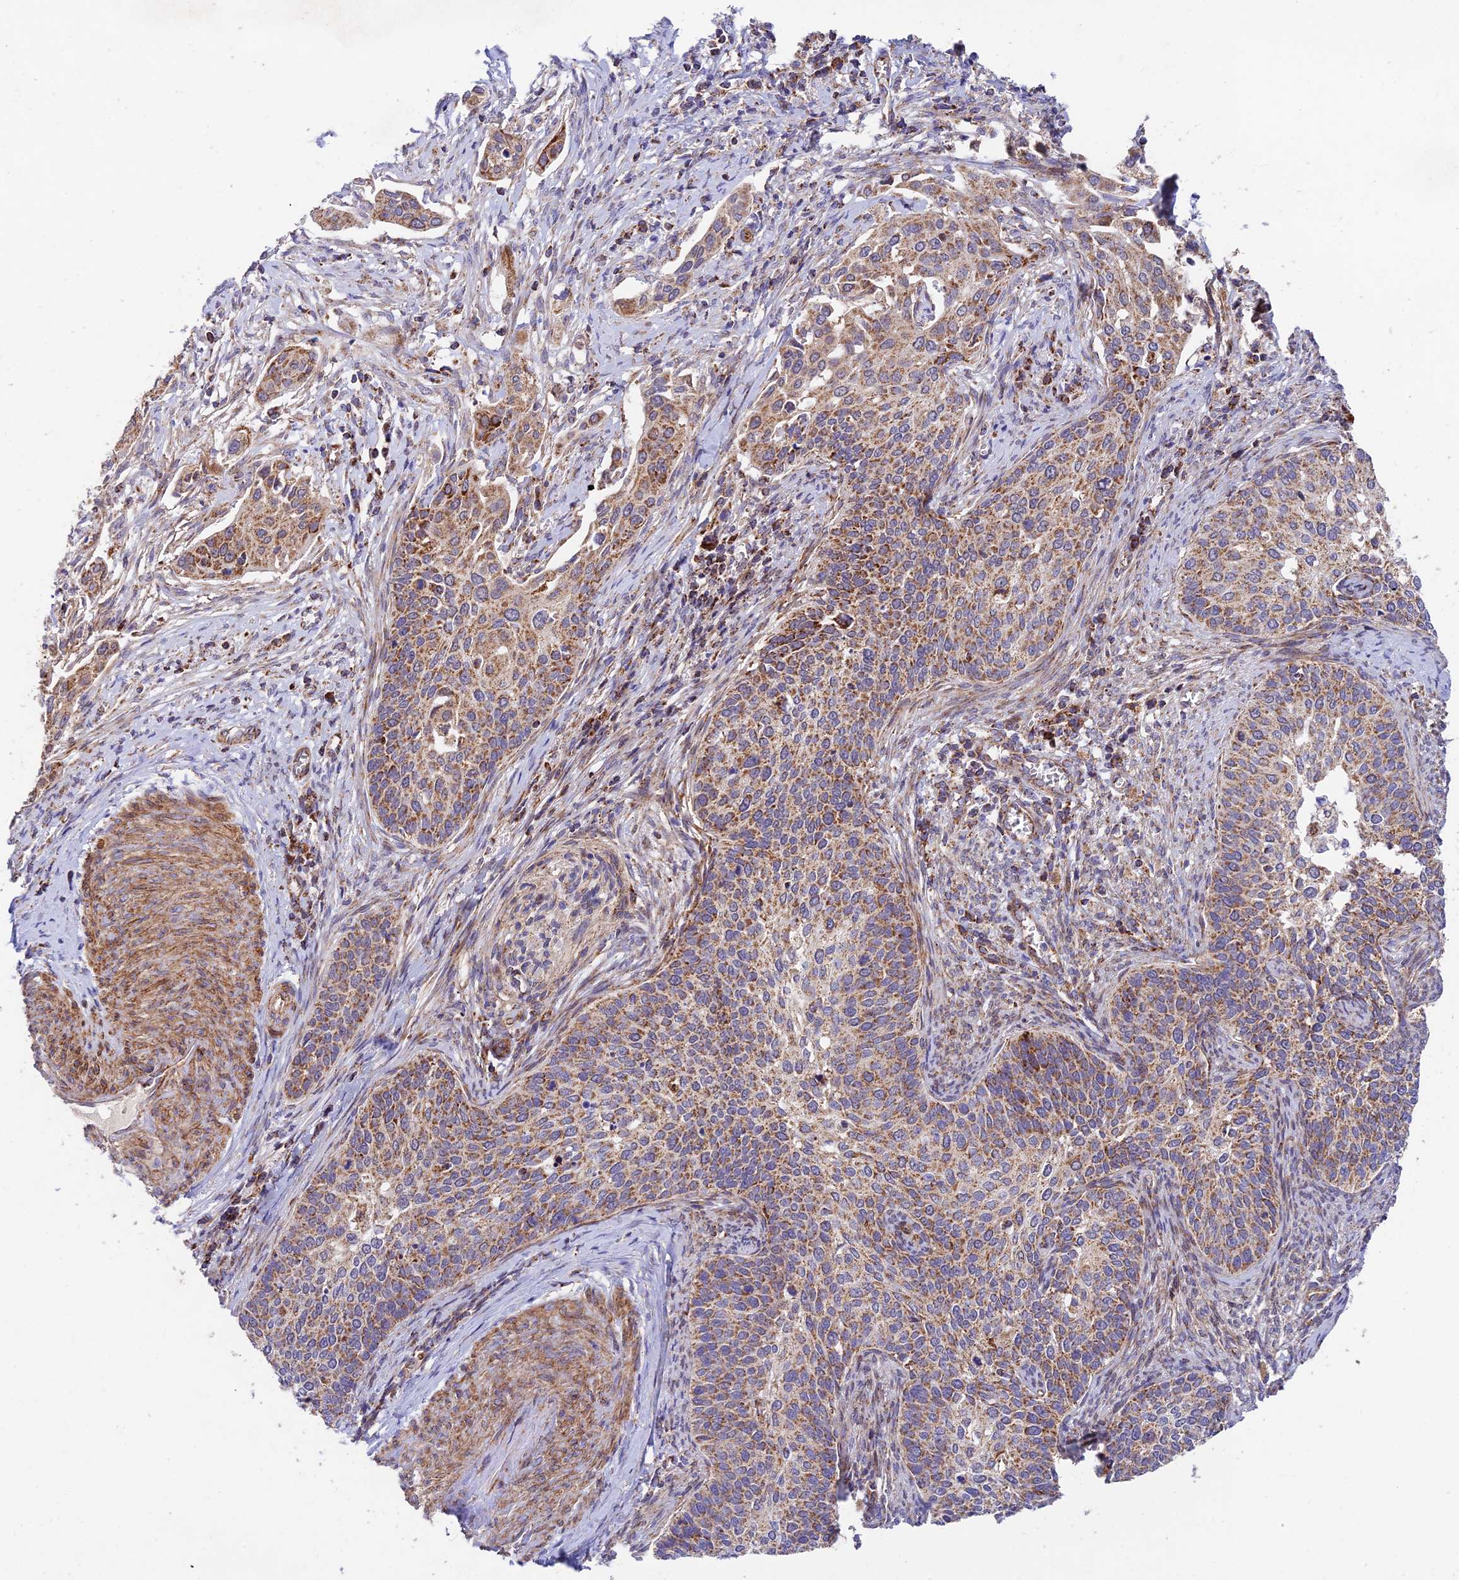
{"staining": {"intensity": "moderate", "quantity": ">75%", "location": "cytoplasmic/membranous"}, "tissue": "cervical cancer", "cell_type": "Tumor cells", "image_type": "cancer", "snomed": [{"axis": "morphology", "description": "Squamous cell carcinoma, NOS"}, {"axis": "topography", "description": "Cervix"}], "caption": "Immunohistochemical staining of human cervical cancer displays medium levels of moderate cytoplasmic/membranous positivity in about >75% of tumor cells.", "gene": "KHDC3L", "patient": {"sex": "female", "age": 44}}